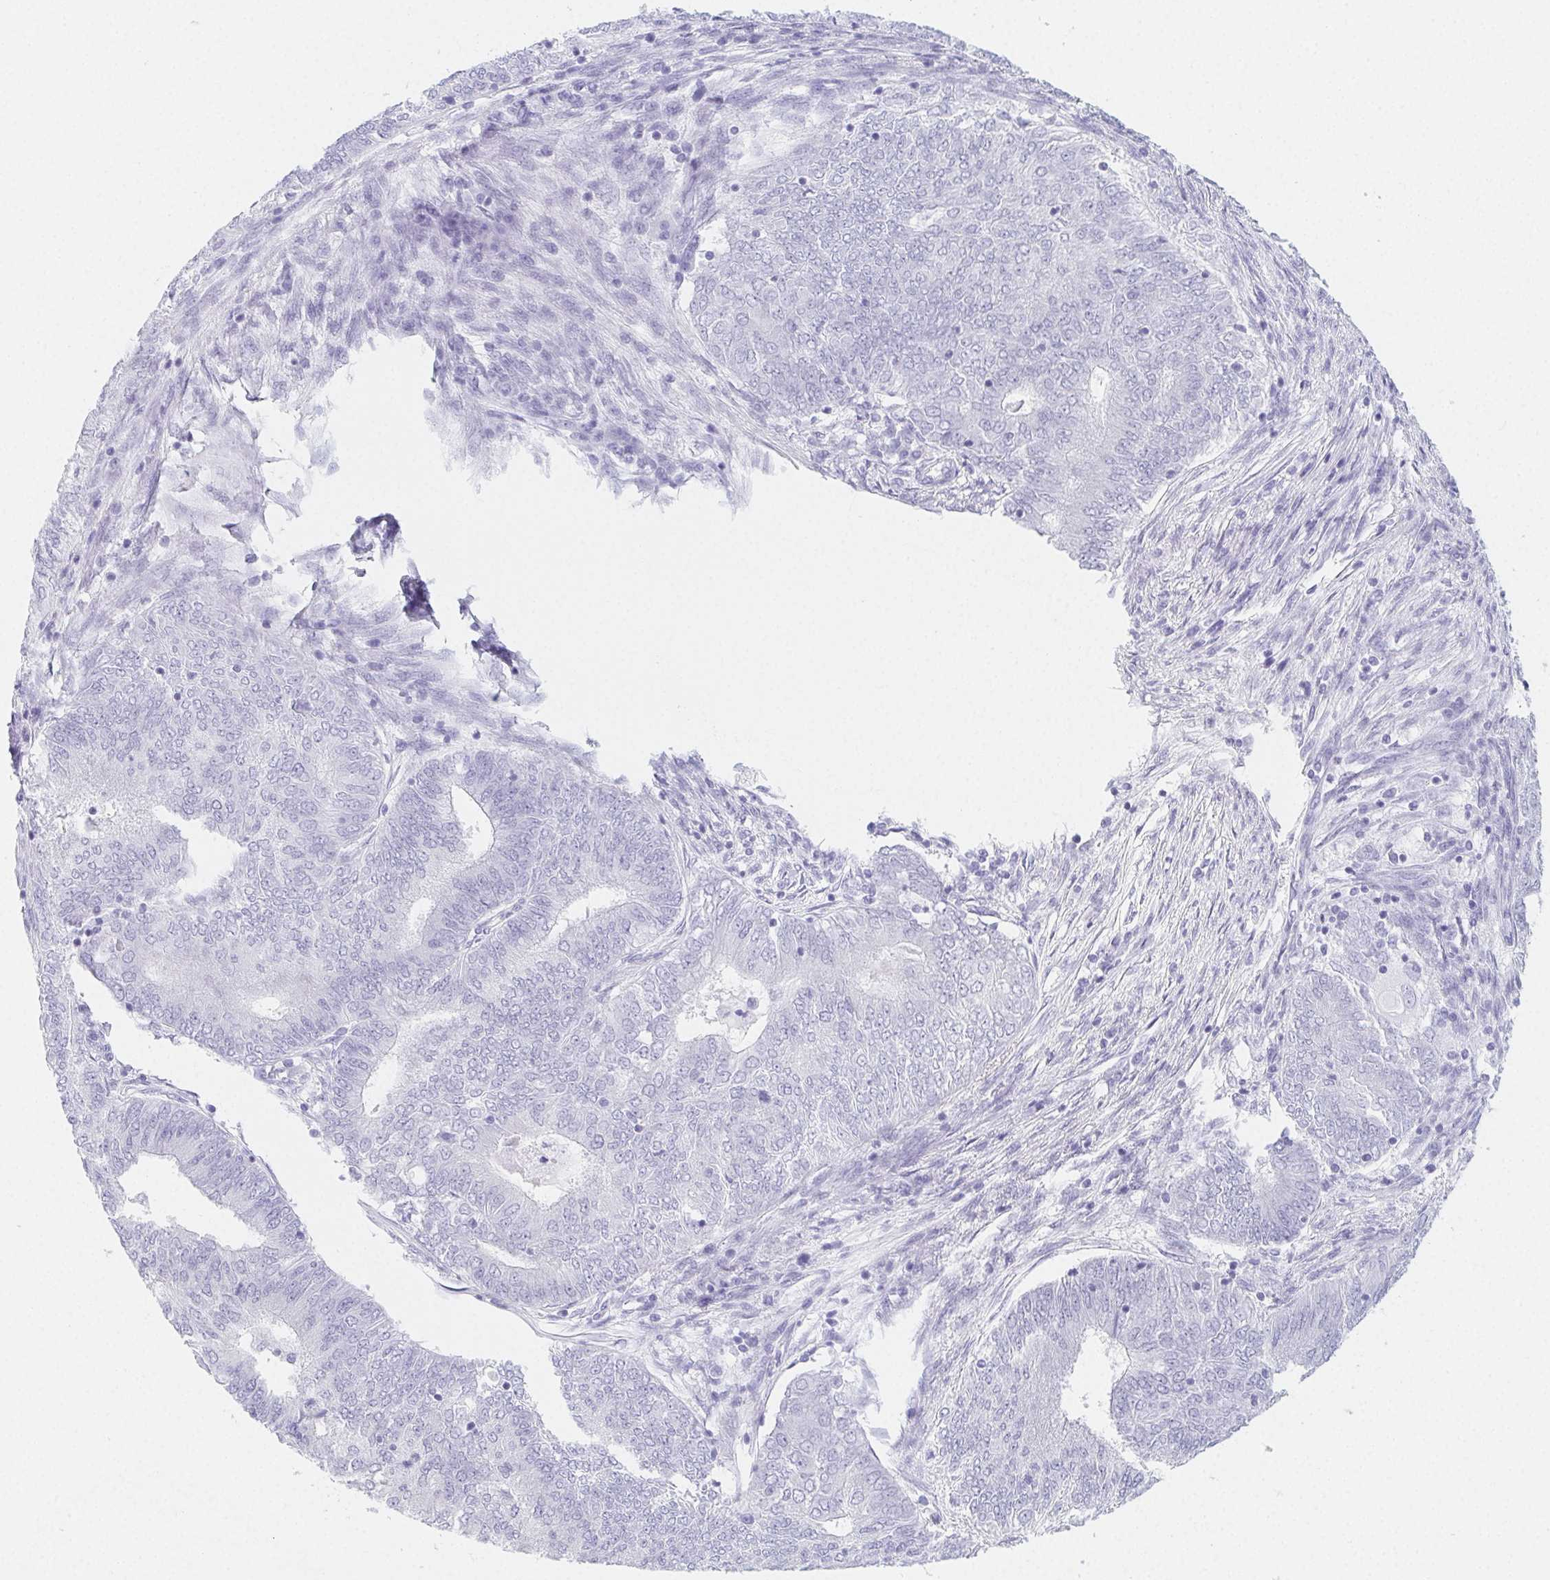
{"staining": {"intensity": "negative", "quantity": "none", "location": "none"}, "tissue": "endometrial cancer", "cell_type": "Tumor cells", "image_type": "cancer", "snomed": [{"axis": "morphology", "description": "Adenocarcinoma, NOS"}, {"axis": "topography", "description": "Endometrium"}], "caption": "Human endometrial cancer stained for a protein using IHC demonstrates no staining in tumor cells.", "gene": "HRC", "patient": {"sex": "female", "age": 62}}